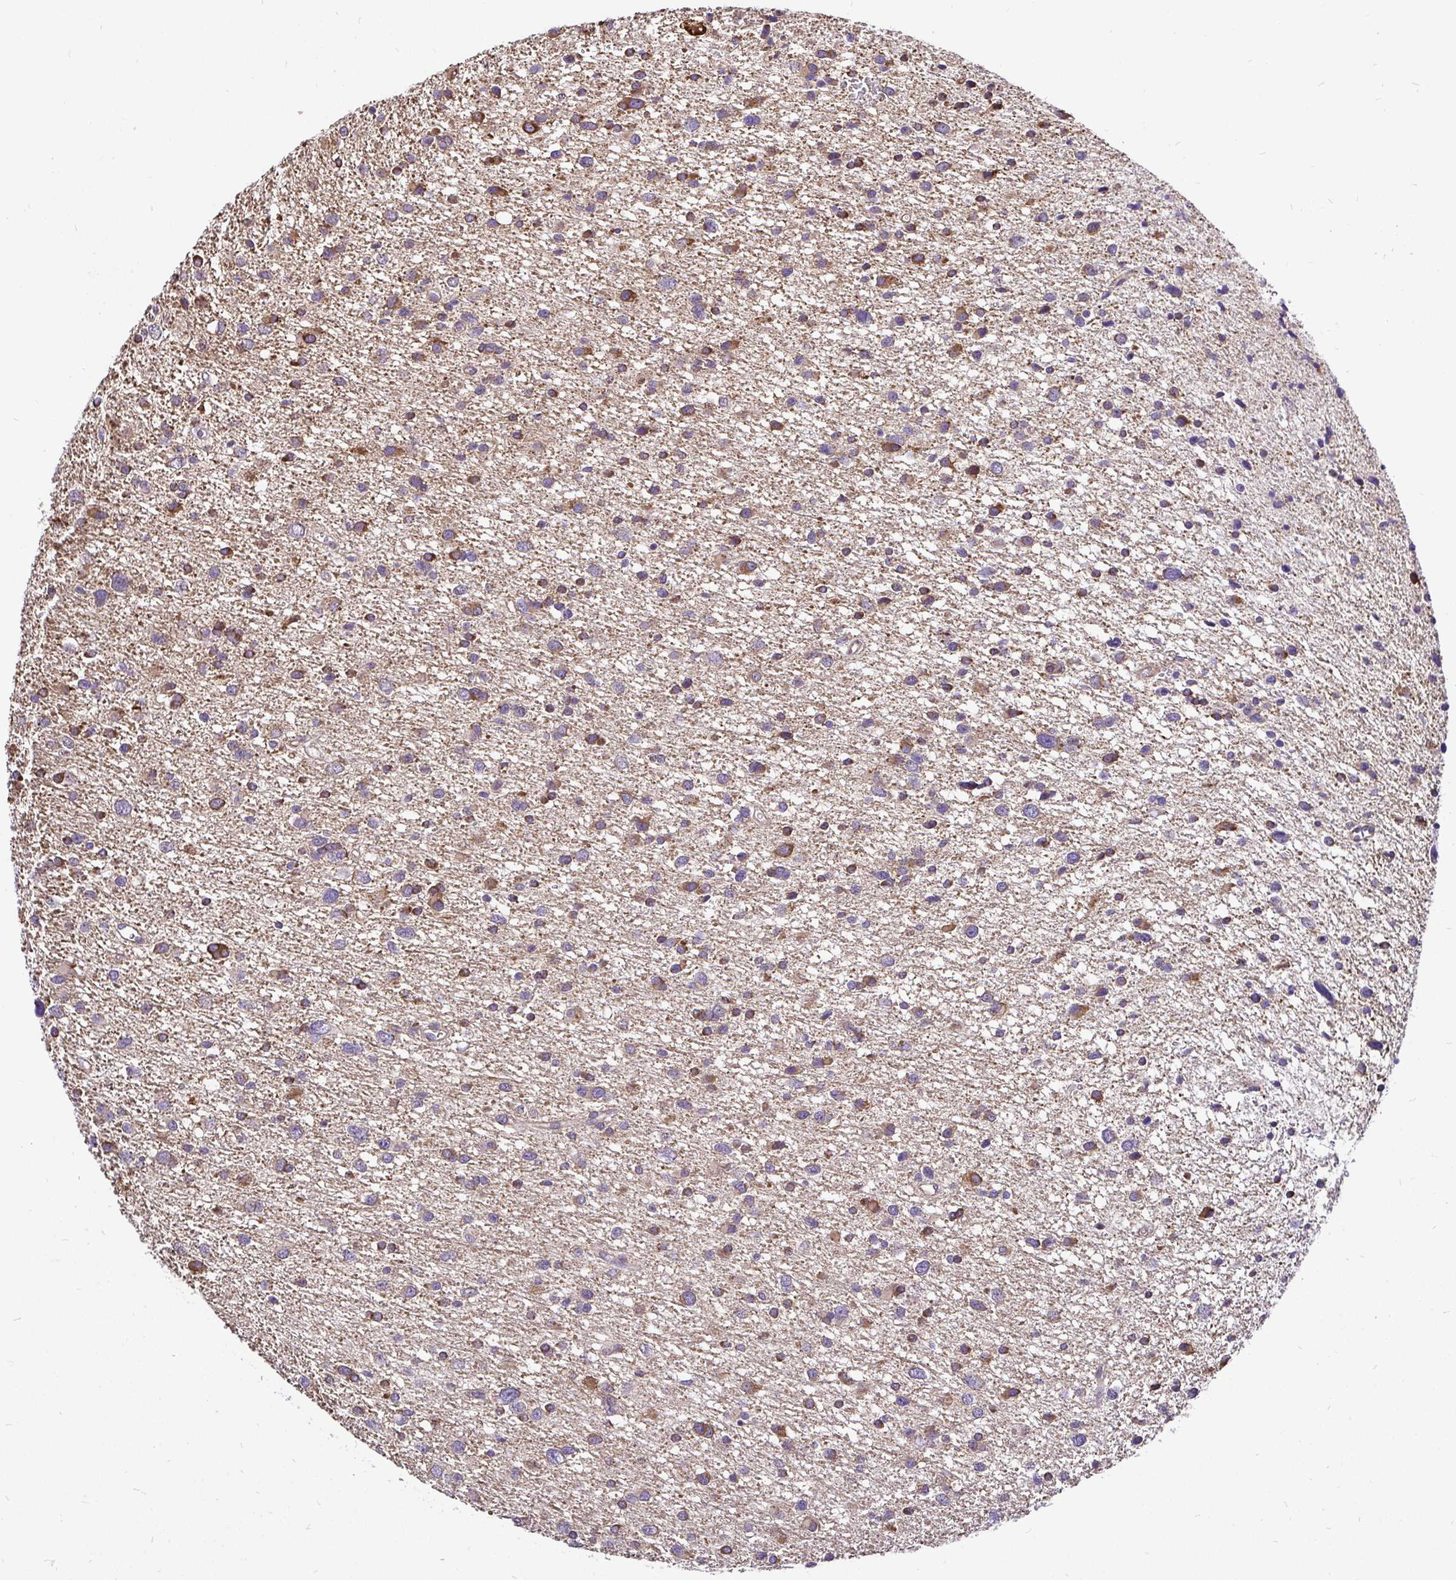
{"staining": {"intensity": "moderate", "quantity": "25%-75%", "location": "cytoplasmic/membranous"}, "tissue": "glioma", "cell_type": "Tumor cells", "image_type": "cancer", "snomed": [{"axis": "morphology", "description": "Glioma, malignant, Low grade"}, {"axis": "topography", "description": "Brain"}], "caption": "DAB (3,3'-diaminobenzidine) immunohistochemical staining of glioma shows moderate cytoplasmic/membranous protein staining in approximately 25%-75% of tumor cells. Nuclei are stained in blue.", "gene": "CCDC122", "patient": {"sex": "female", "age": 55}}